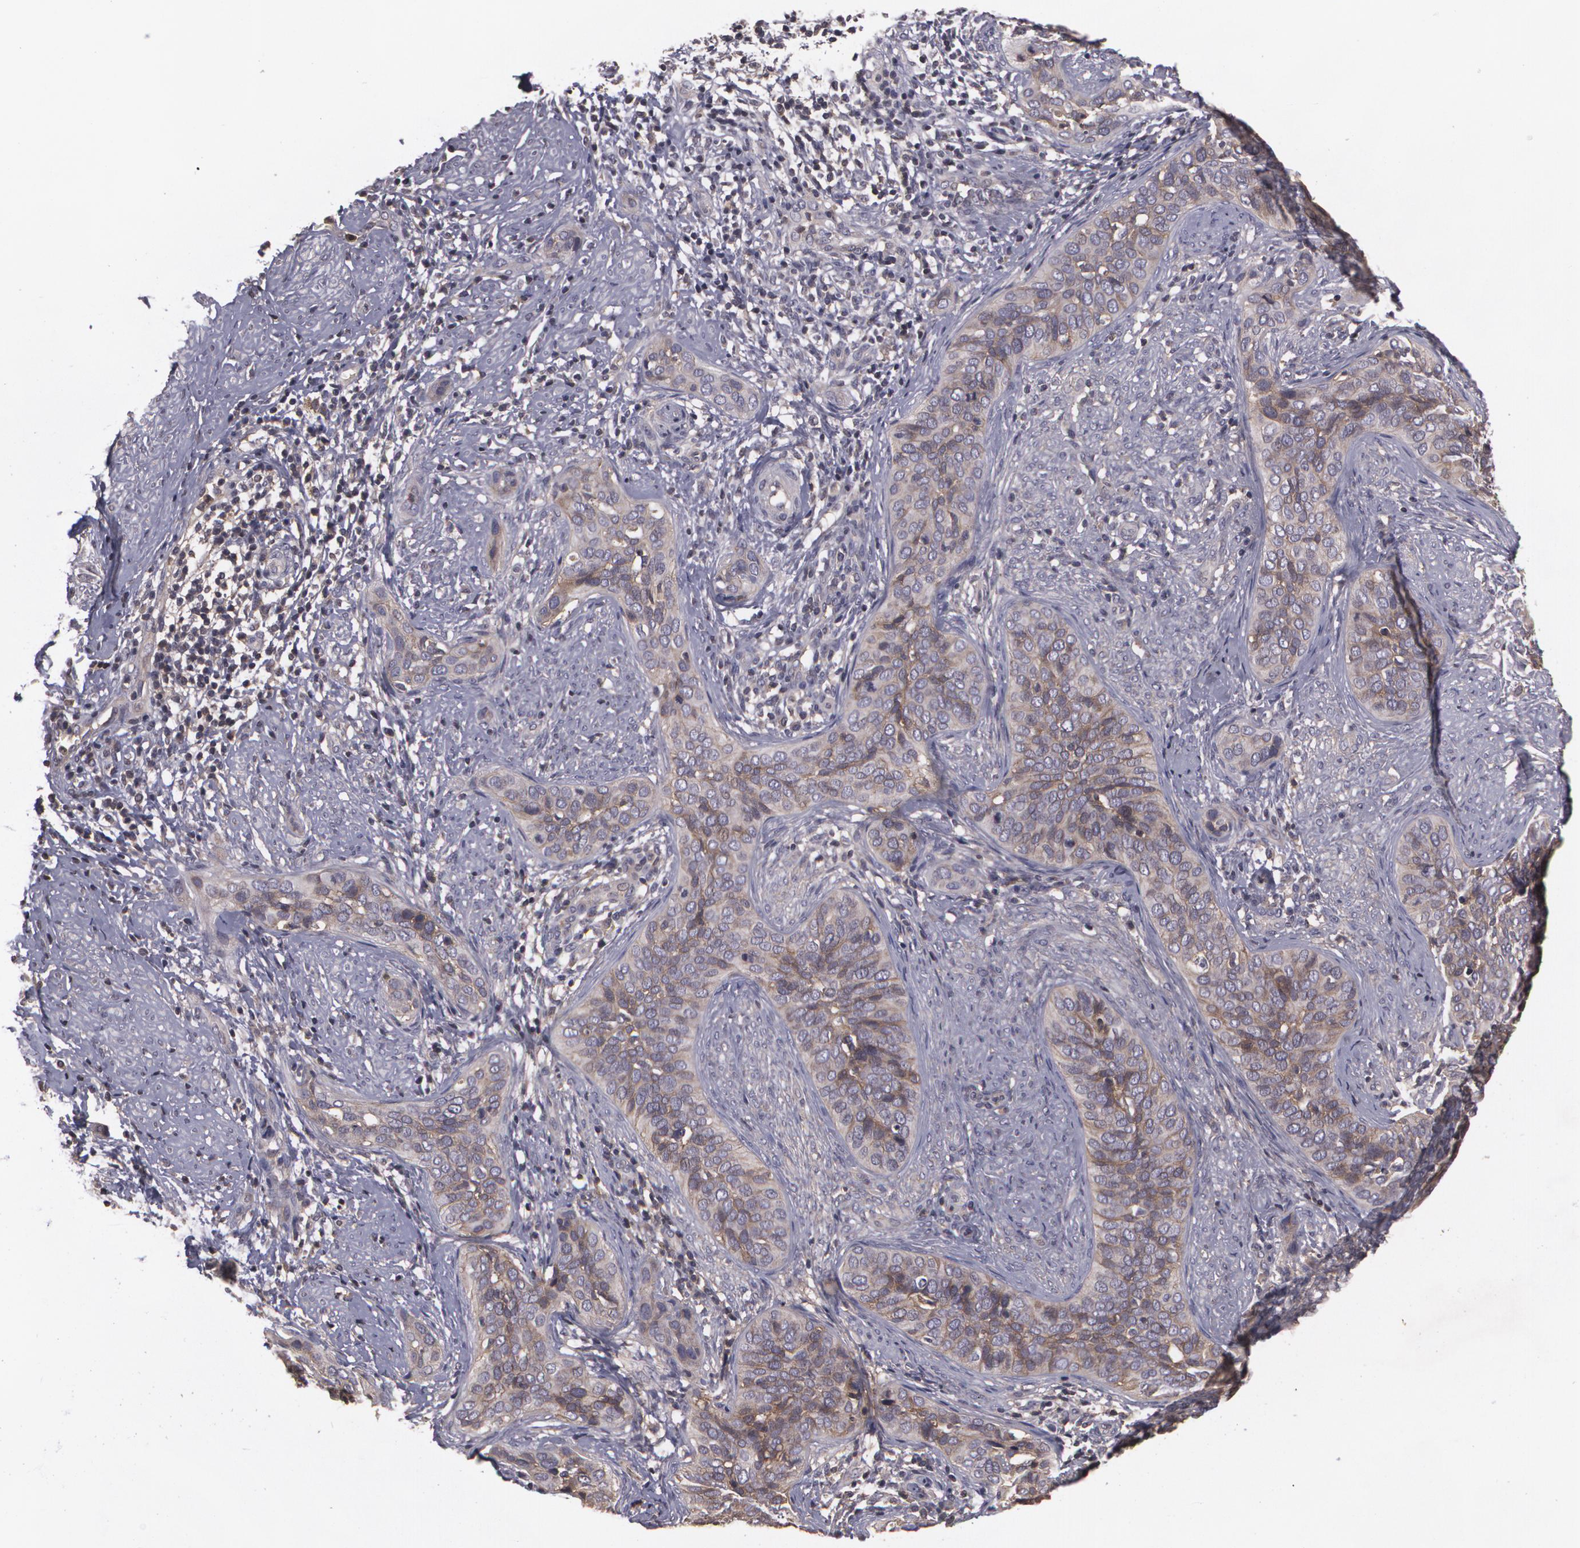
{"staining": {"intensity": "weak", "quantity": ">75%", "location": "cytoplasmic/membranous"}, "tissue": "cervical cancer", "cell_type": "Tumor cells", "image_type": "cancer", "snomed": [{"axis": "morphology", "description": "Squamous cell carcinoma, NOS"}, {"axis": "topography", "description": "Cervix"}], "caption": "Brown immunohistochemical staining in squamous cell carcinoma (cervical) displays weak cytoplasmic/membranous positivity in approximately >75% of tumor cells.", "gene": "HRAS", "patient": {"sex": "female", "age": 31}}